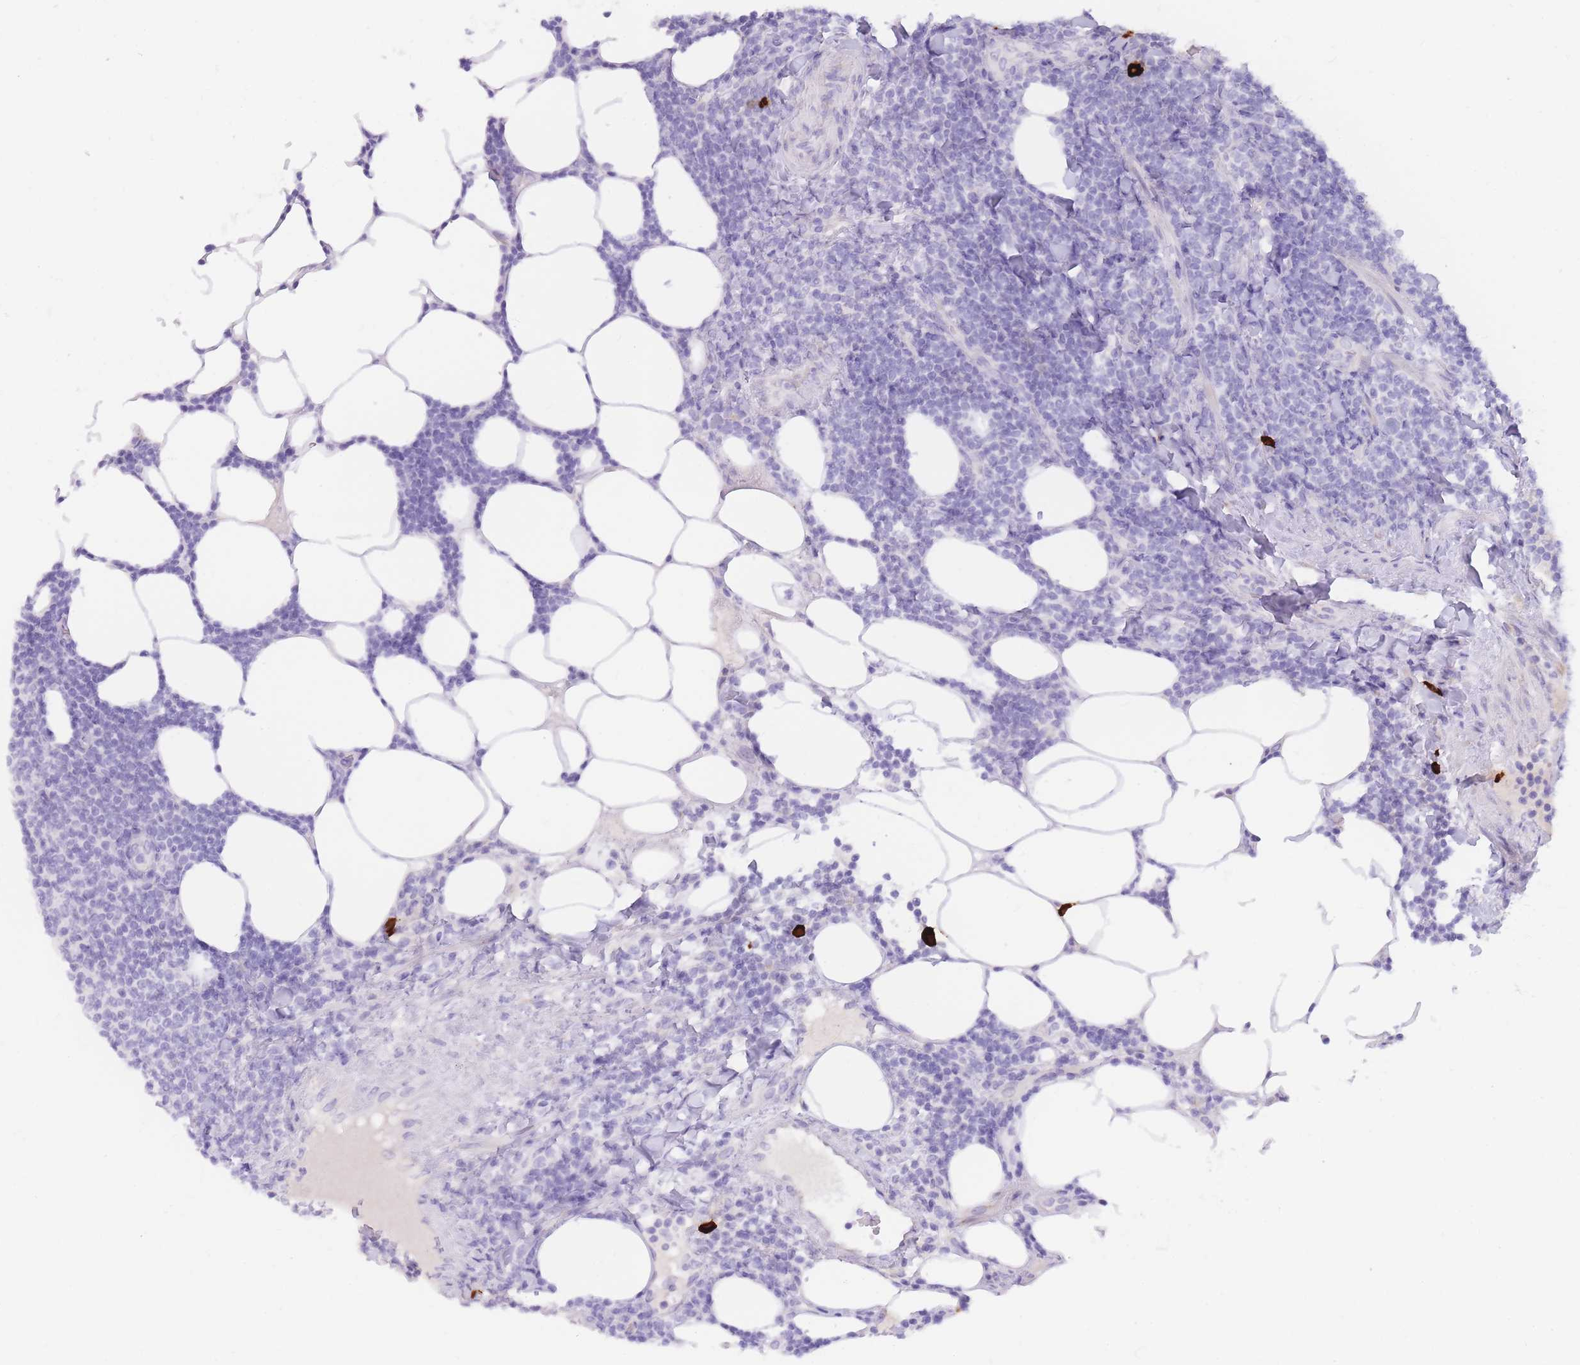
{"staining": {"intensity": "negative", "quantity": "none", "location": "none"}, "tissue": "lymphoma", "cell_type": "Tumor cells", "image_type": "cancer", "snomed": [{"axis": "morphology", "description": "Malignant lymphoma, non-Hodgkin's type, Low grade"}, {"axis": "topography", "description": "Lymph node"}], "caption": "This is a photomicrograph of immunohistochemistry staining of malignant lymphoma, non-Hodgkin's type (low-grade), which shows no positivity in tumor cells.", "gene": "TPSD1", "patient": {"sex": "male", "age": 66}}